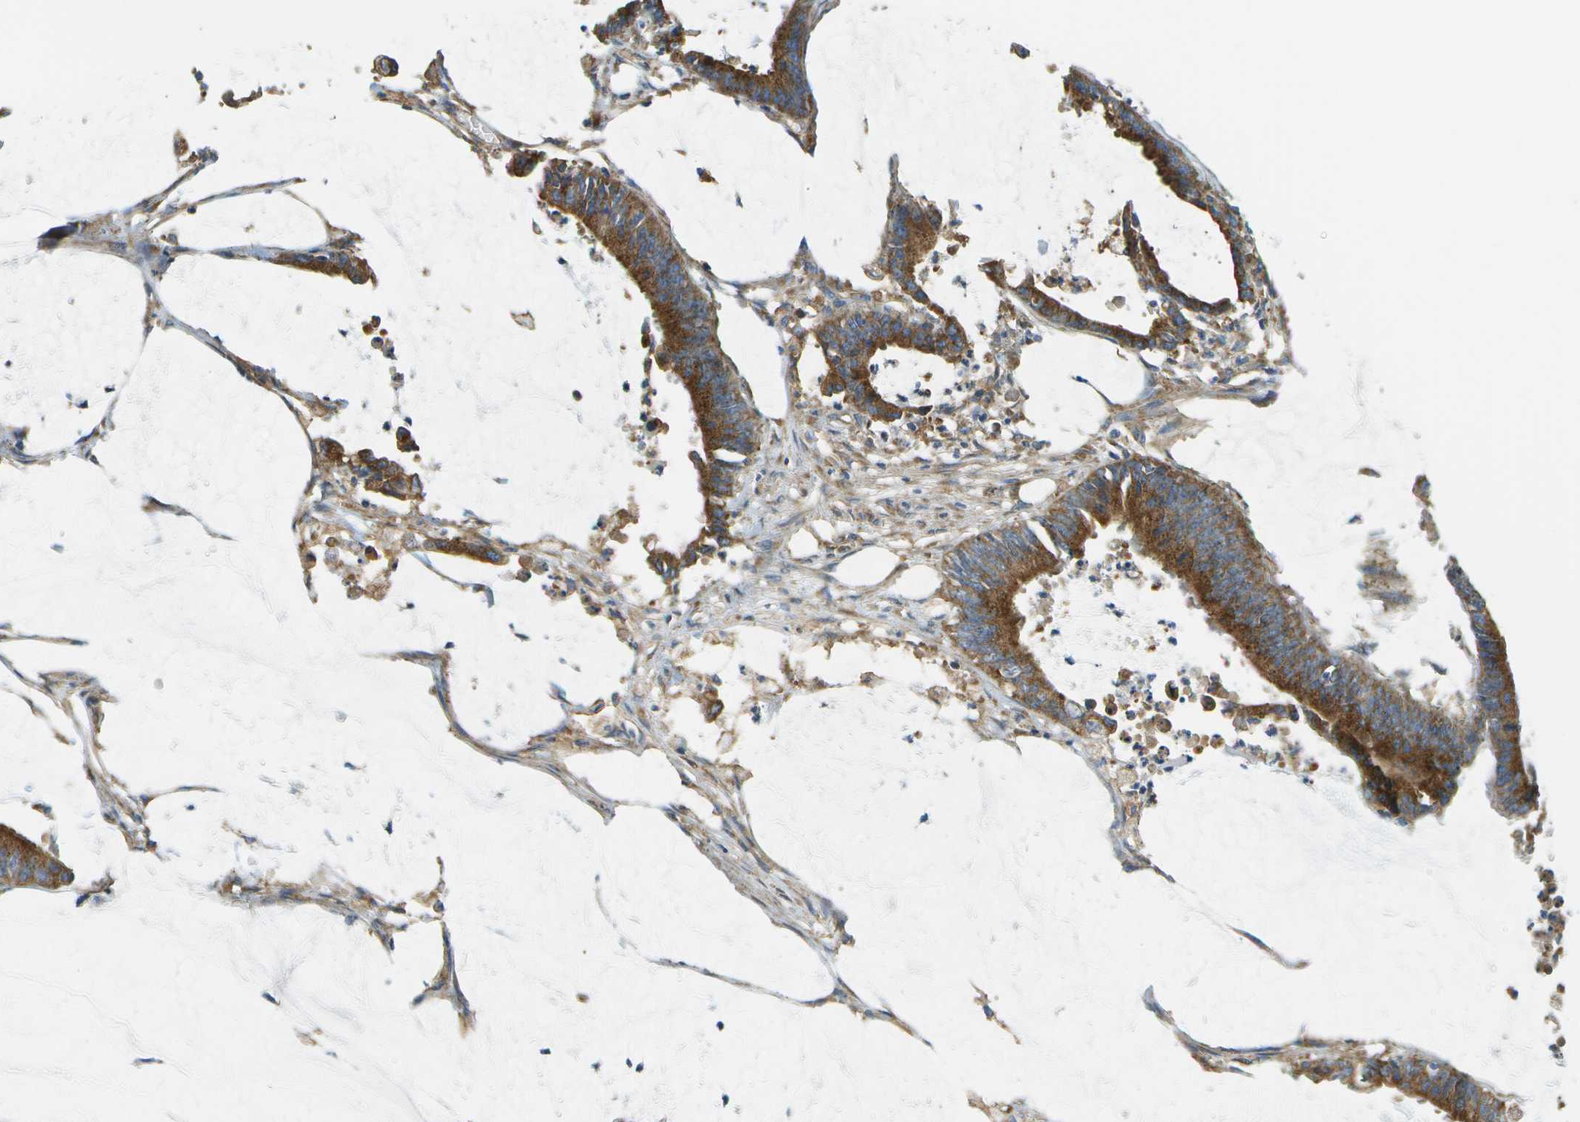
{"staining": {"intensity": "strong", "quantity": ">75%", "location": "cytoplasmic/membranous"}, "tissue": "colorectal cancer", "cell_type": "Tumor cells", "image_type": "cancer", "snomed": [{"axis": "morphology", "description": "Adenocarcinoma, NOS"}, {"axis": "topography", "description": "Rectum"}], "caption": "Adenocarcinoma (colorectal) was stained to show a protein in brown. There is high levels of strong cytoplasmic/membranous staining in approximately >75% of tumor cells. (Stains: DAB in brown, nuclei in blue, Microscopy: brightfield microscopy at high magnification).", "gene": "CLTC", "patient": {"sex": "female", "age": 66}}